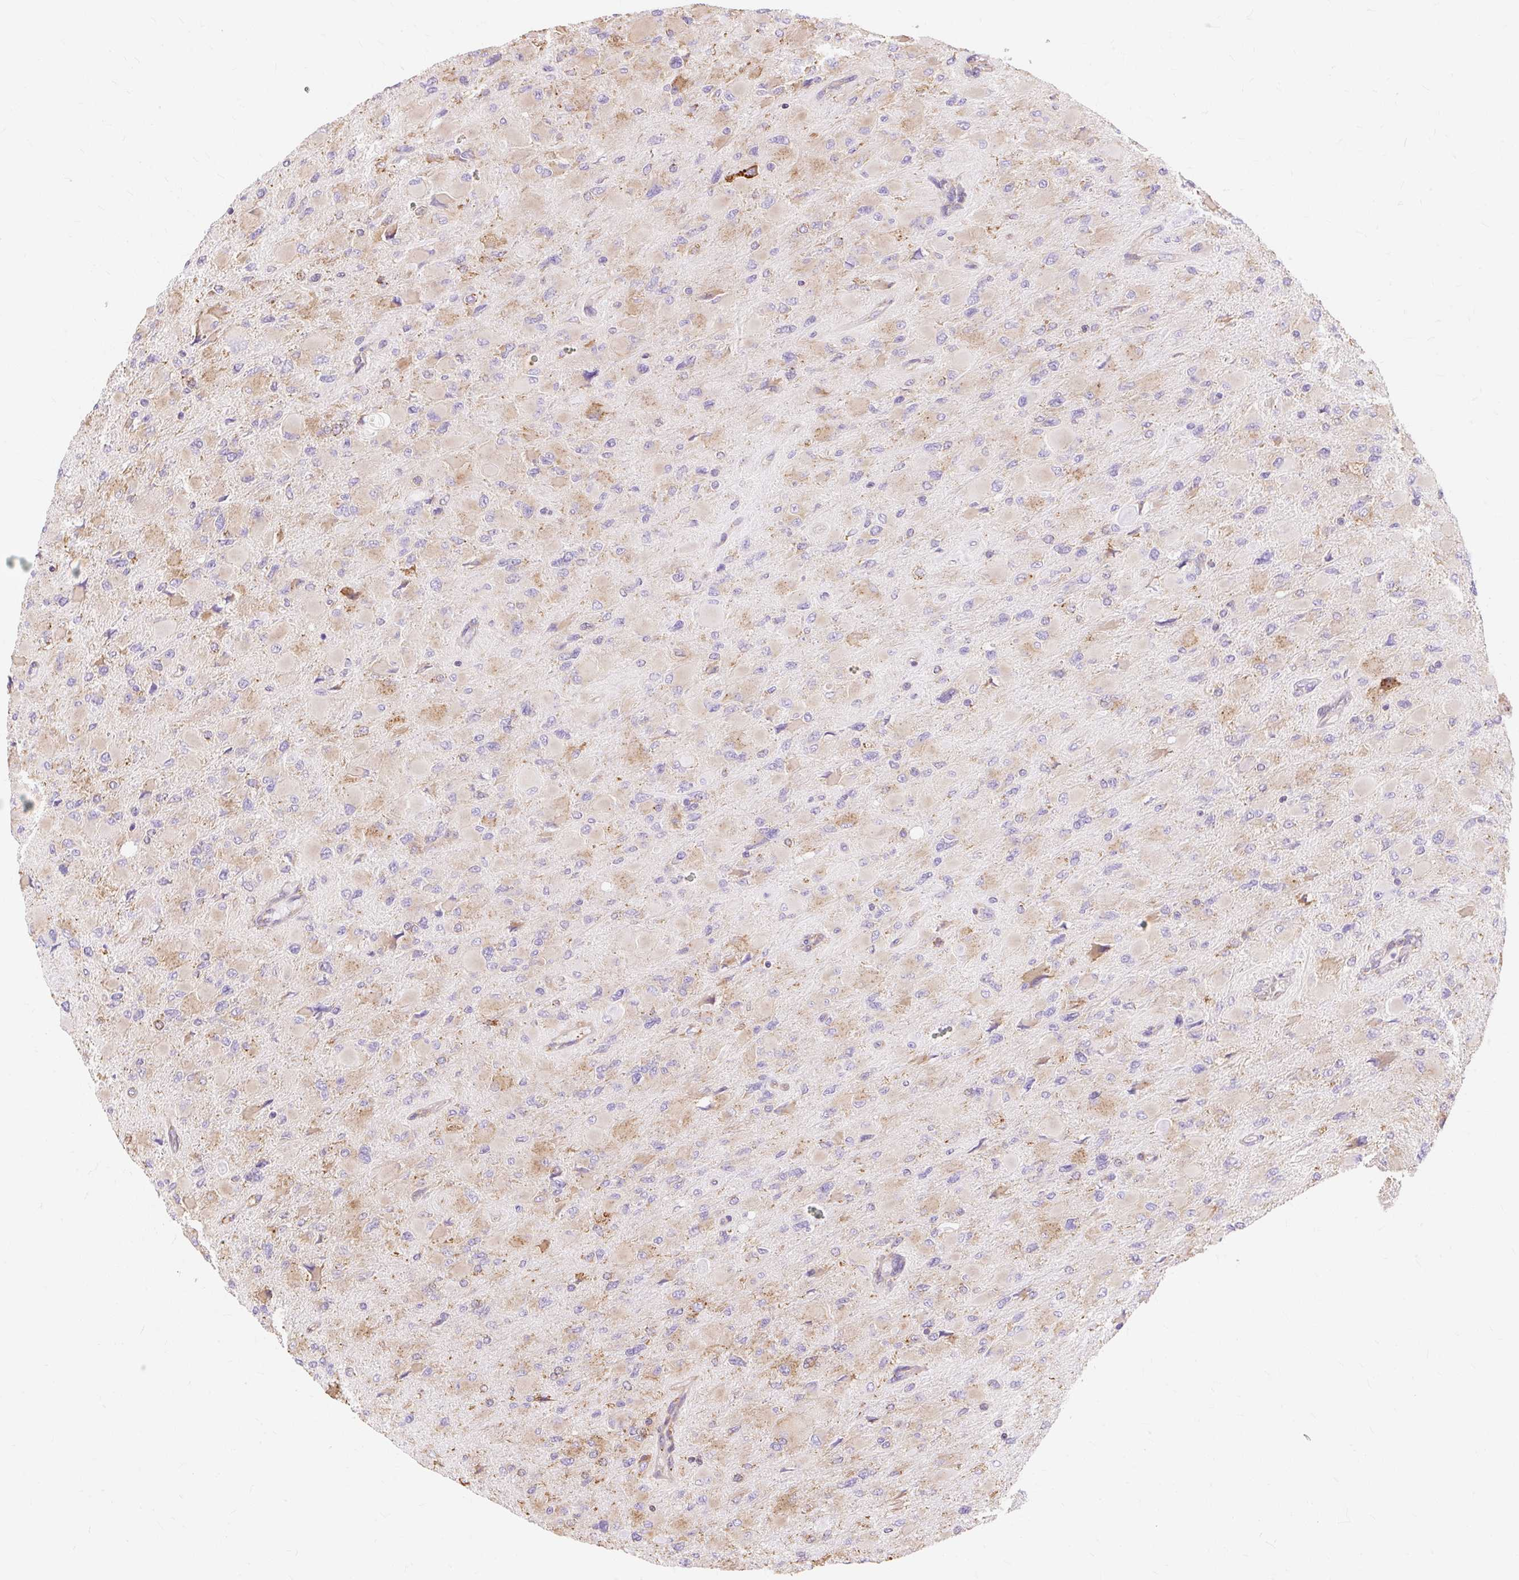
{"staining": {"intensity": "weak", "quantity": "25%-75%", "location": "cytoplasmic/membranous"}, "tissue": "glioma", "cell_type": "Tumor cells", "image_type": "cancer", "snomed": [{"axis": "morphology", "description": "Glioma, malignant, High grade"}, {"axis": "topography", "description": "Cerebral cortex"}], "caption": "Immunohistochemistry of malignant glioma (high-grade) displays low levels of weak cytoplasmic/membranous expression in about 25%-75% of tumor cells.", "gene": "RPS17", "patient": {"sex": "female", "age": 36}}